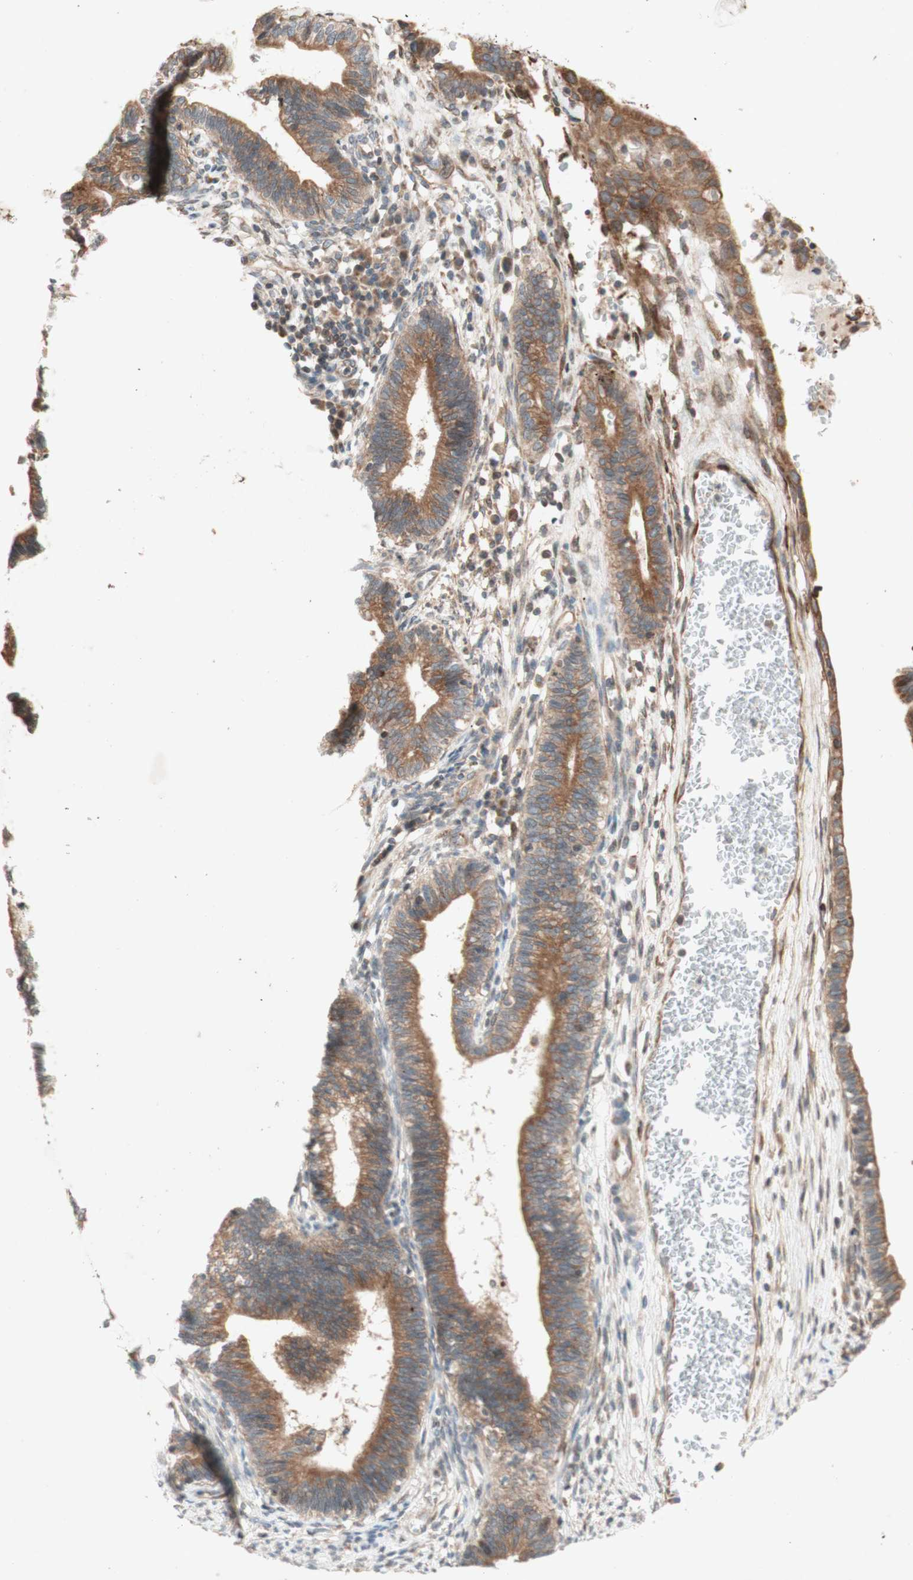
{"staining": {"intensity": "moderate", "quantity": ">75%", "location": "cytoplasmic/membranous"}, "tissue": "cervical cancer", "cell_type": "Tumor cells", "image_type": "cancer", "snomed": [{"axis": "morphology", "description": "Adenocarcinoma, NOS"}, {"axis": "topography", "description": "Cervix"}], "caption": "This is a histology image of IHC staining of cervical adenocarcinoma, which shows moderate expression in the cytoplasmic/membranous of tumor cells.", "gene": "SOCS2", "patient": {"sex": "female", "age": 44}}